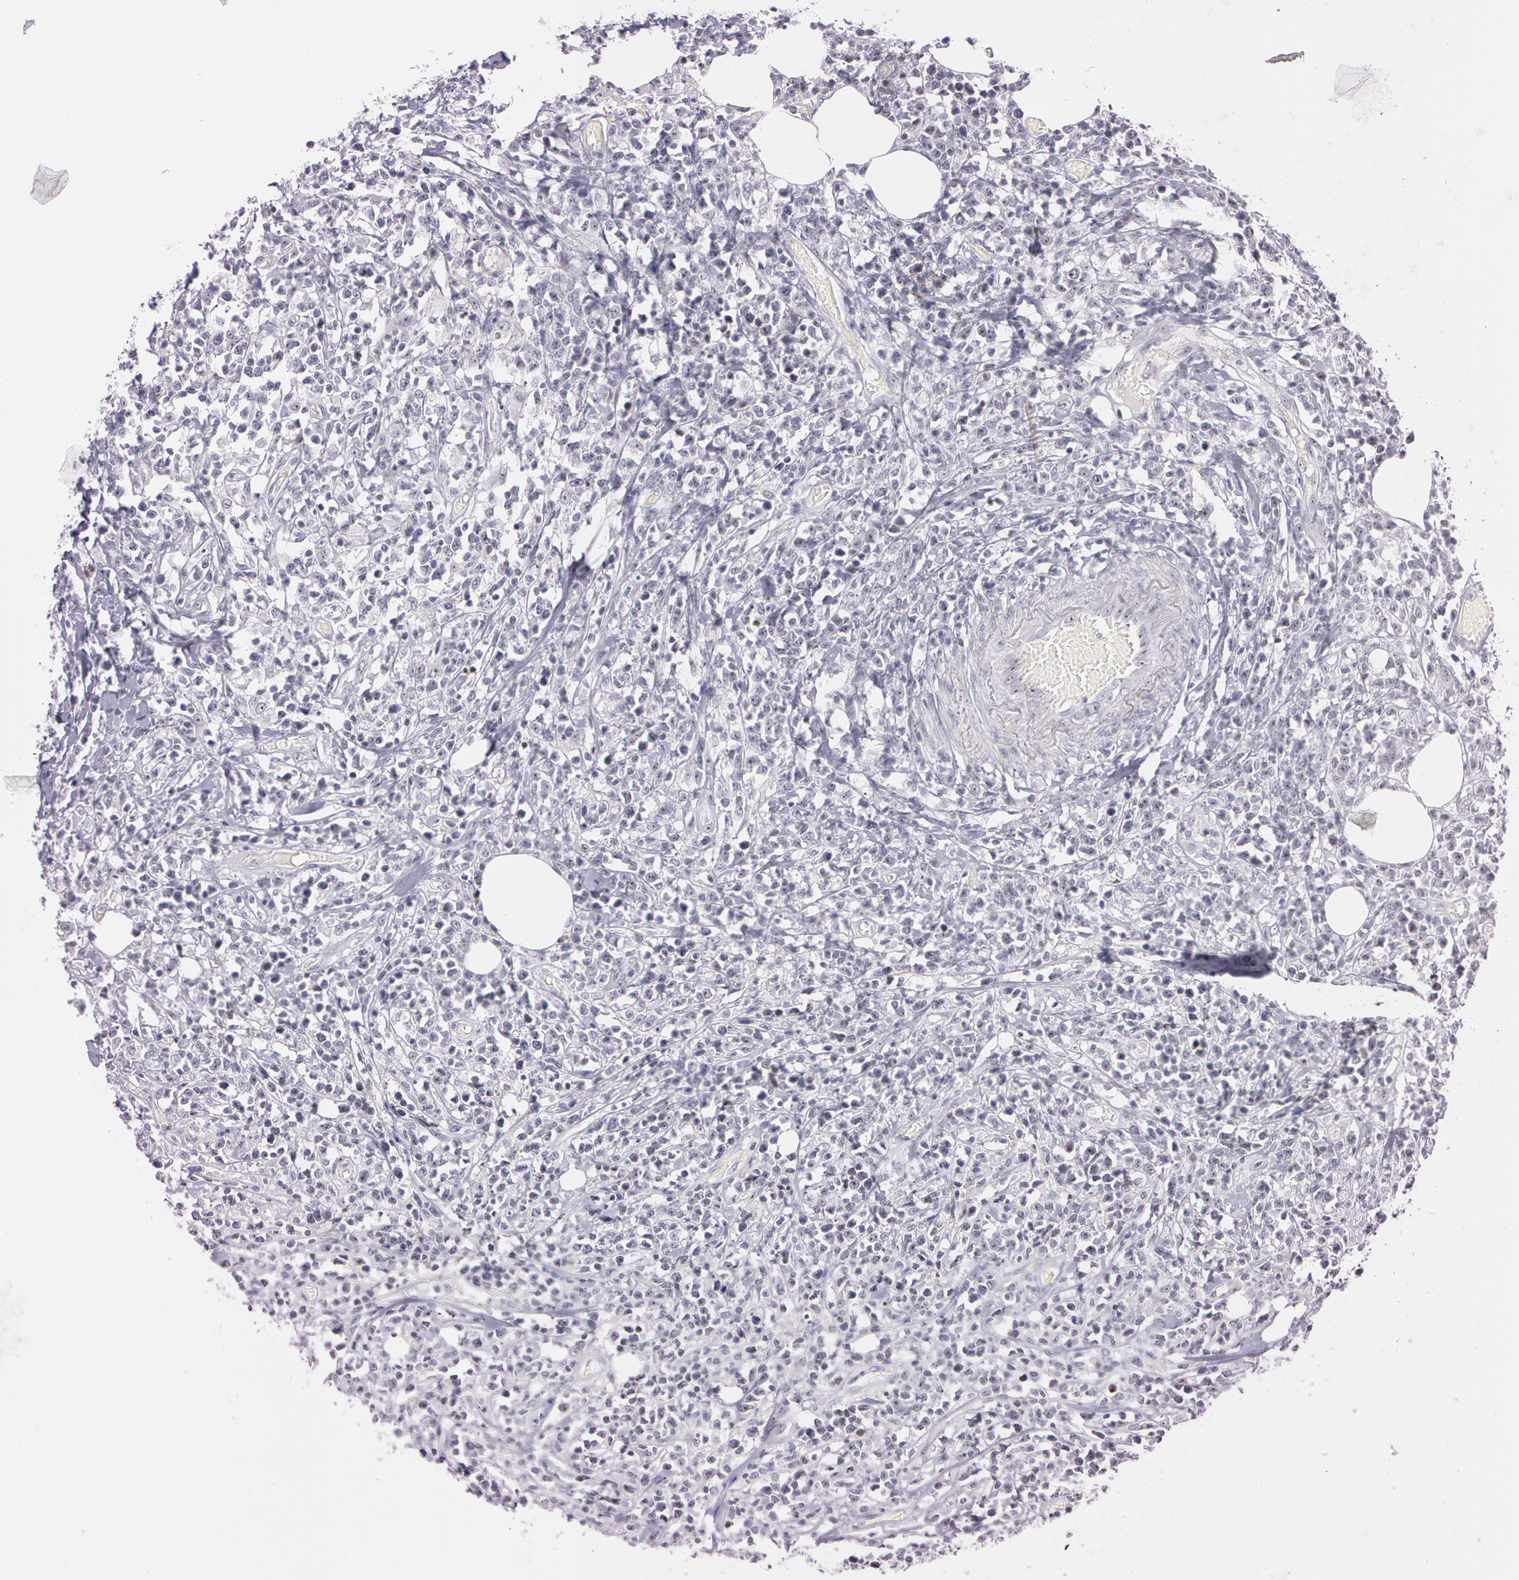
{"staining": {"intensity": "negative", "quantity": "none", "location": "none"}, "tissue": "lymphoma", "cell_type": "Tumor cells", "image_type": "cancer", "snomed": [{"axis": "morphology", "description": "Malignant lymphoma, non-Hodgkin's type, High grade"}, {"axis": "topography", "description": "Colon"}], "caption": "Immunohistochemical staining of human lymphoma reveals no significant positivity in tumor cells.", "gene": "FBL", "patient": {"sex": "male", "age": 82}}